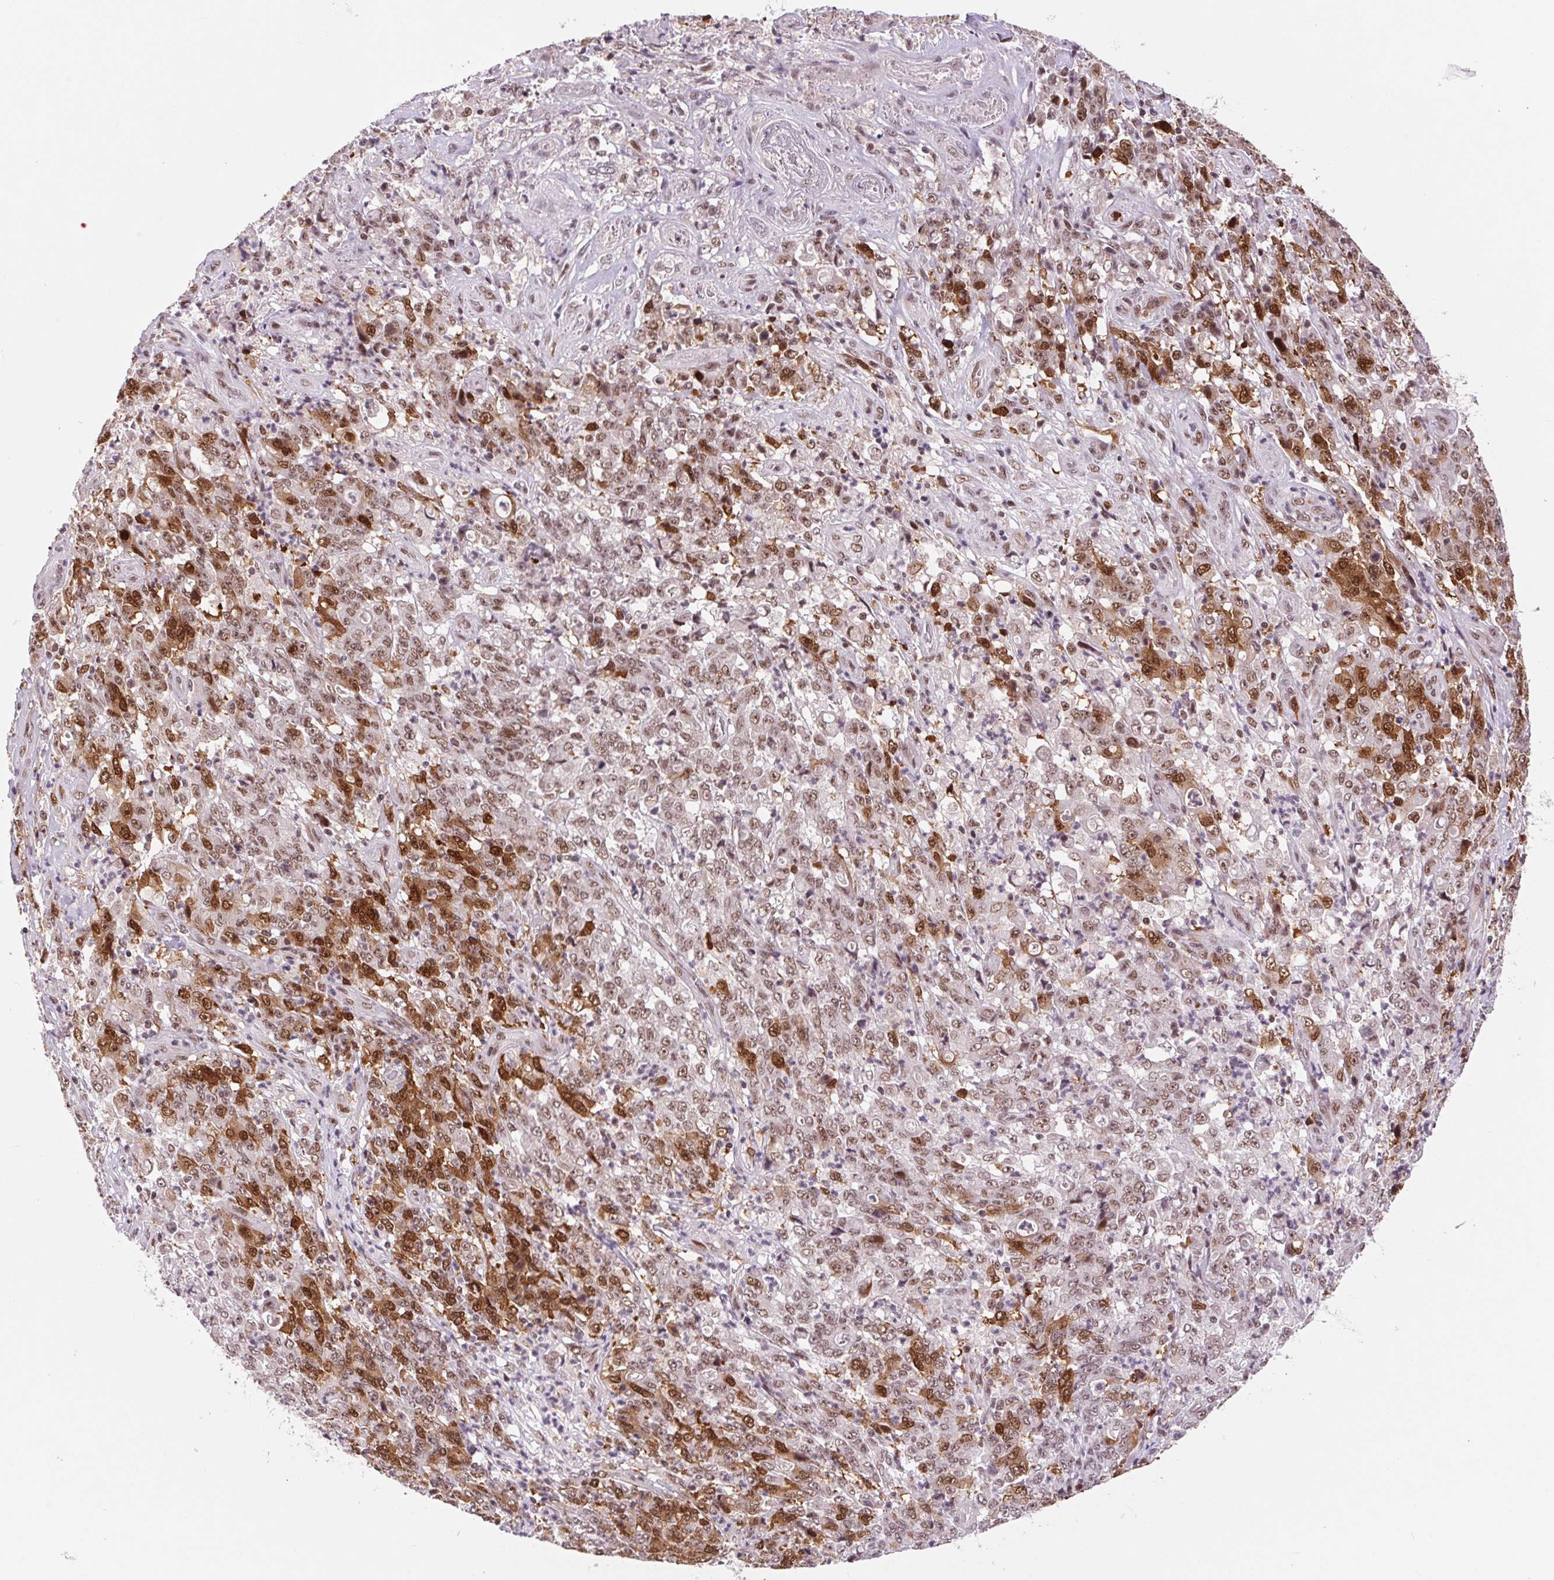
{"staining": {"intensity": "moderate", "quantity": "25%-75%", "location": "cytoplasmic/membranous,nuclear"}, "tissue": "stomach cancer", "cell_type": "Tumor cells", "image_type": "cancer", "snomed": [{"axis": "morphology", "description": "Adenocarcinoma, NOS"}, {"axis": "topography", "description": "Stomach, lower"}], "caption": "Protein expression analysis of stomach cancer (adenocarcinoma) displays moderate cytoplasmic/membranous and nuclear positivity in approximately 25%-75% of tumor cells.", "gene": "CD2BP2", "patient": {"sex": "female", "age": 71}}